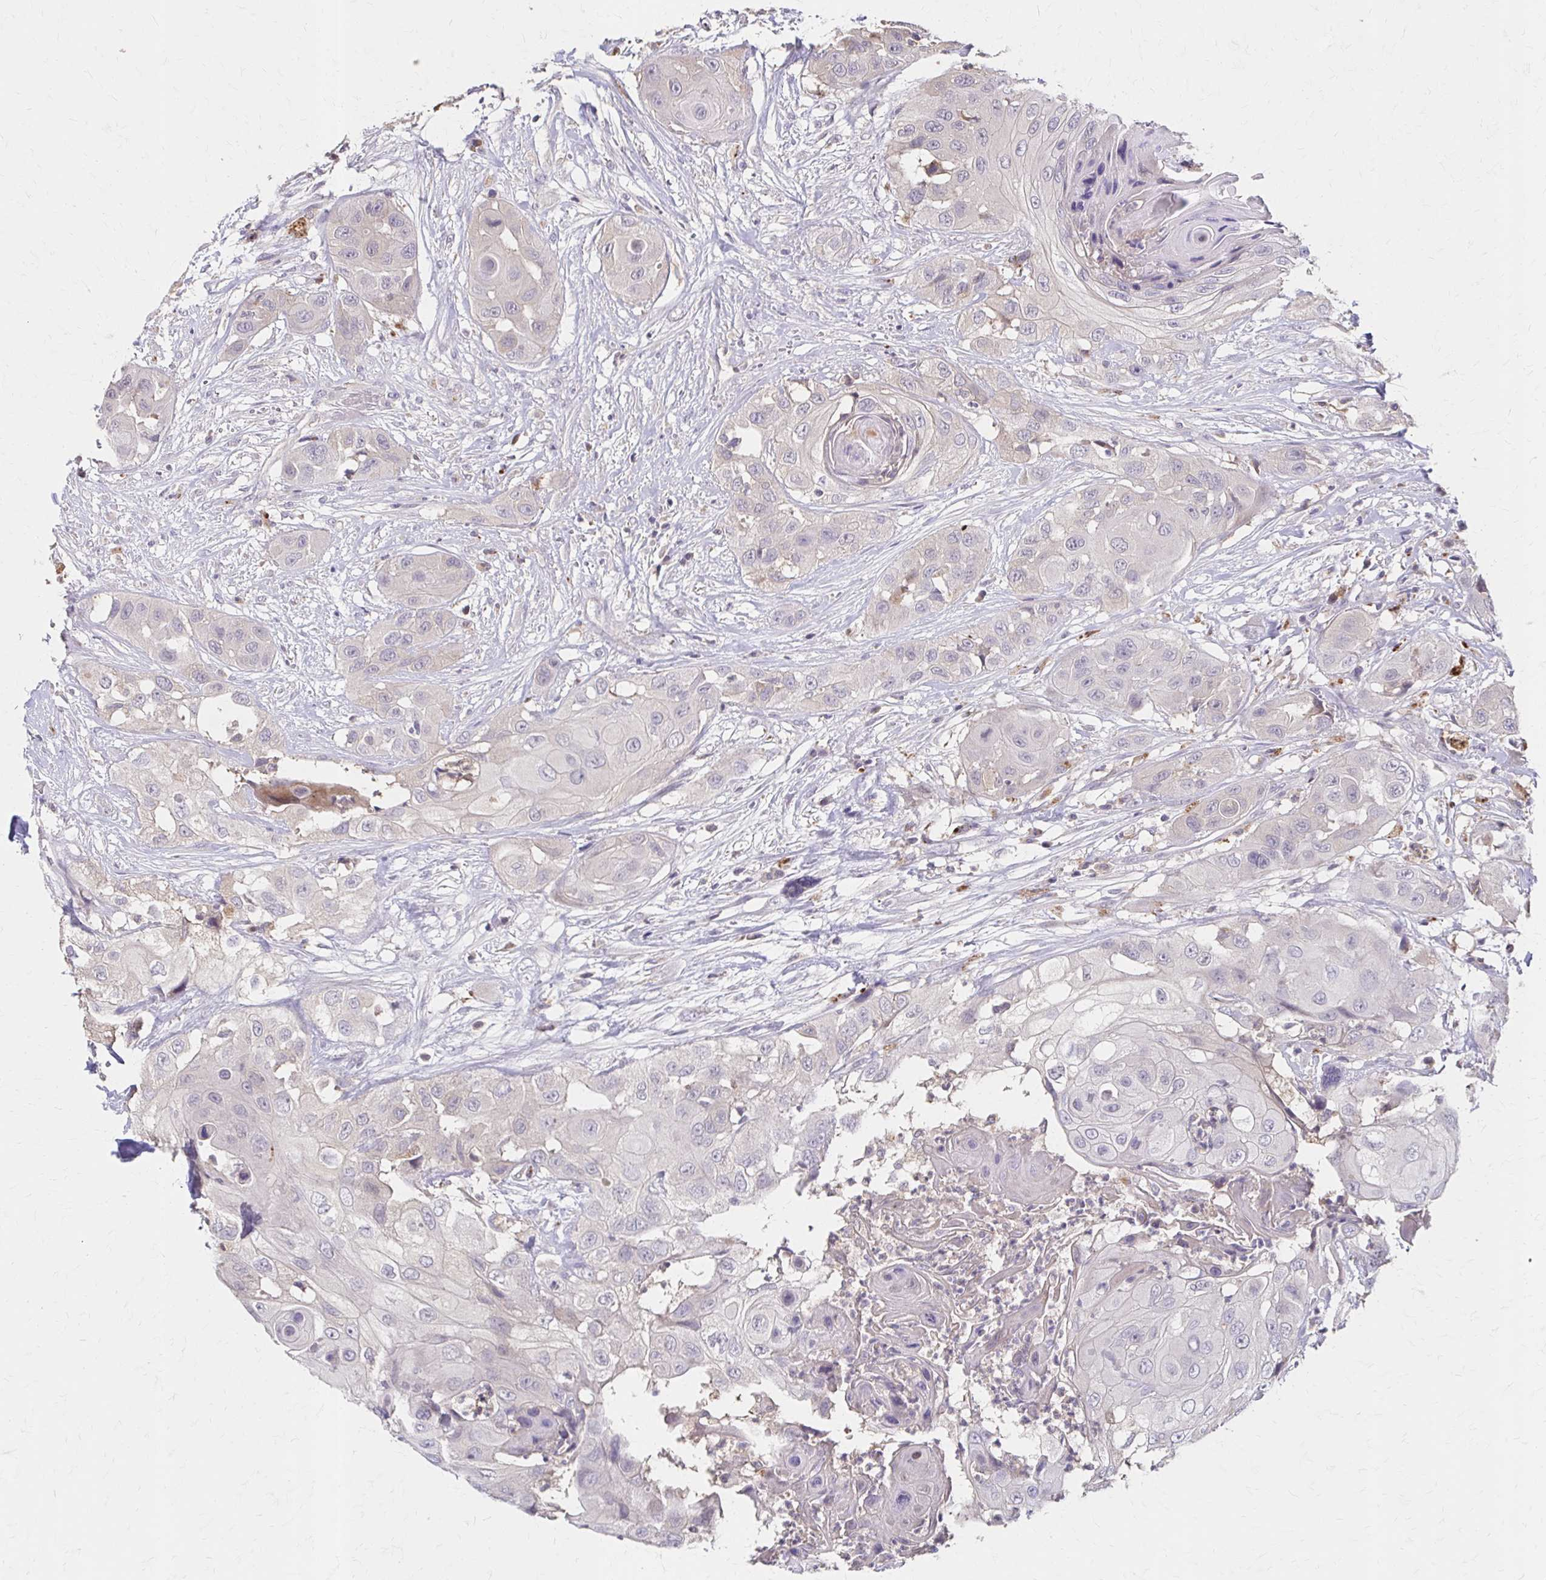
{"staining": {"intensity": "negative", "quantity": "none", "location": "none"}, "tissue": "head and neck cancer", "cell_type": "Tumor cells", "image_type": "cancer", "snomed": [{"axis": "morphology", "description": "Squamous cell carcinoma, NOS"}, {"axis": "topography", "description": "Head-Neck"}], "caption": "DAB immunohistochemical staining of human head and neck cancer (squamous cell carcinoma) exhibits no significant staining in tumor cells. The staining was performed using DAB to visualize the protein expression in brown, while the nuclei were stained in blue with hematoxylin (Magnification: 20x).", "gene": "HMGCS2", "patient": {"sex": "male", "age": 83}}